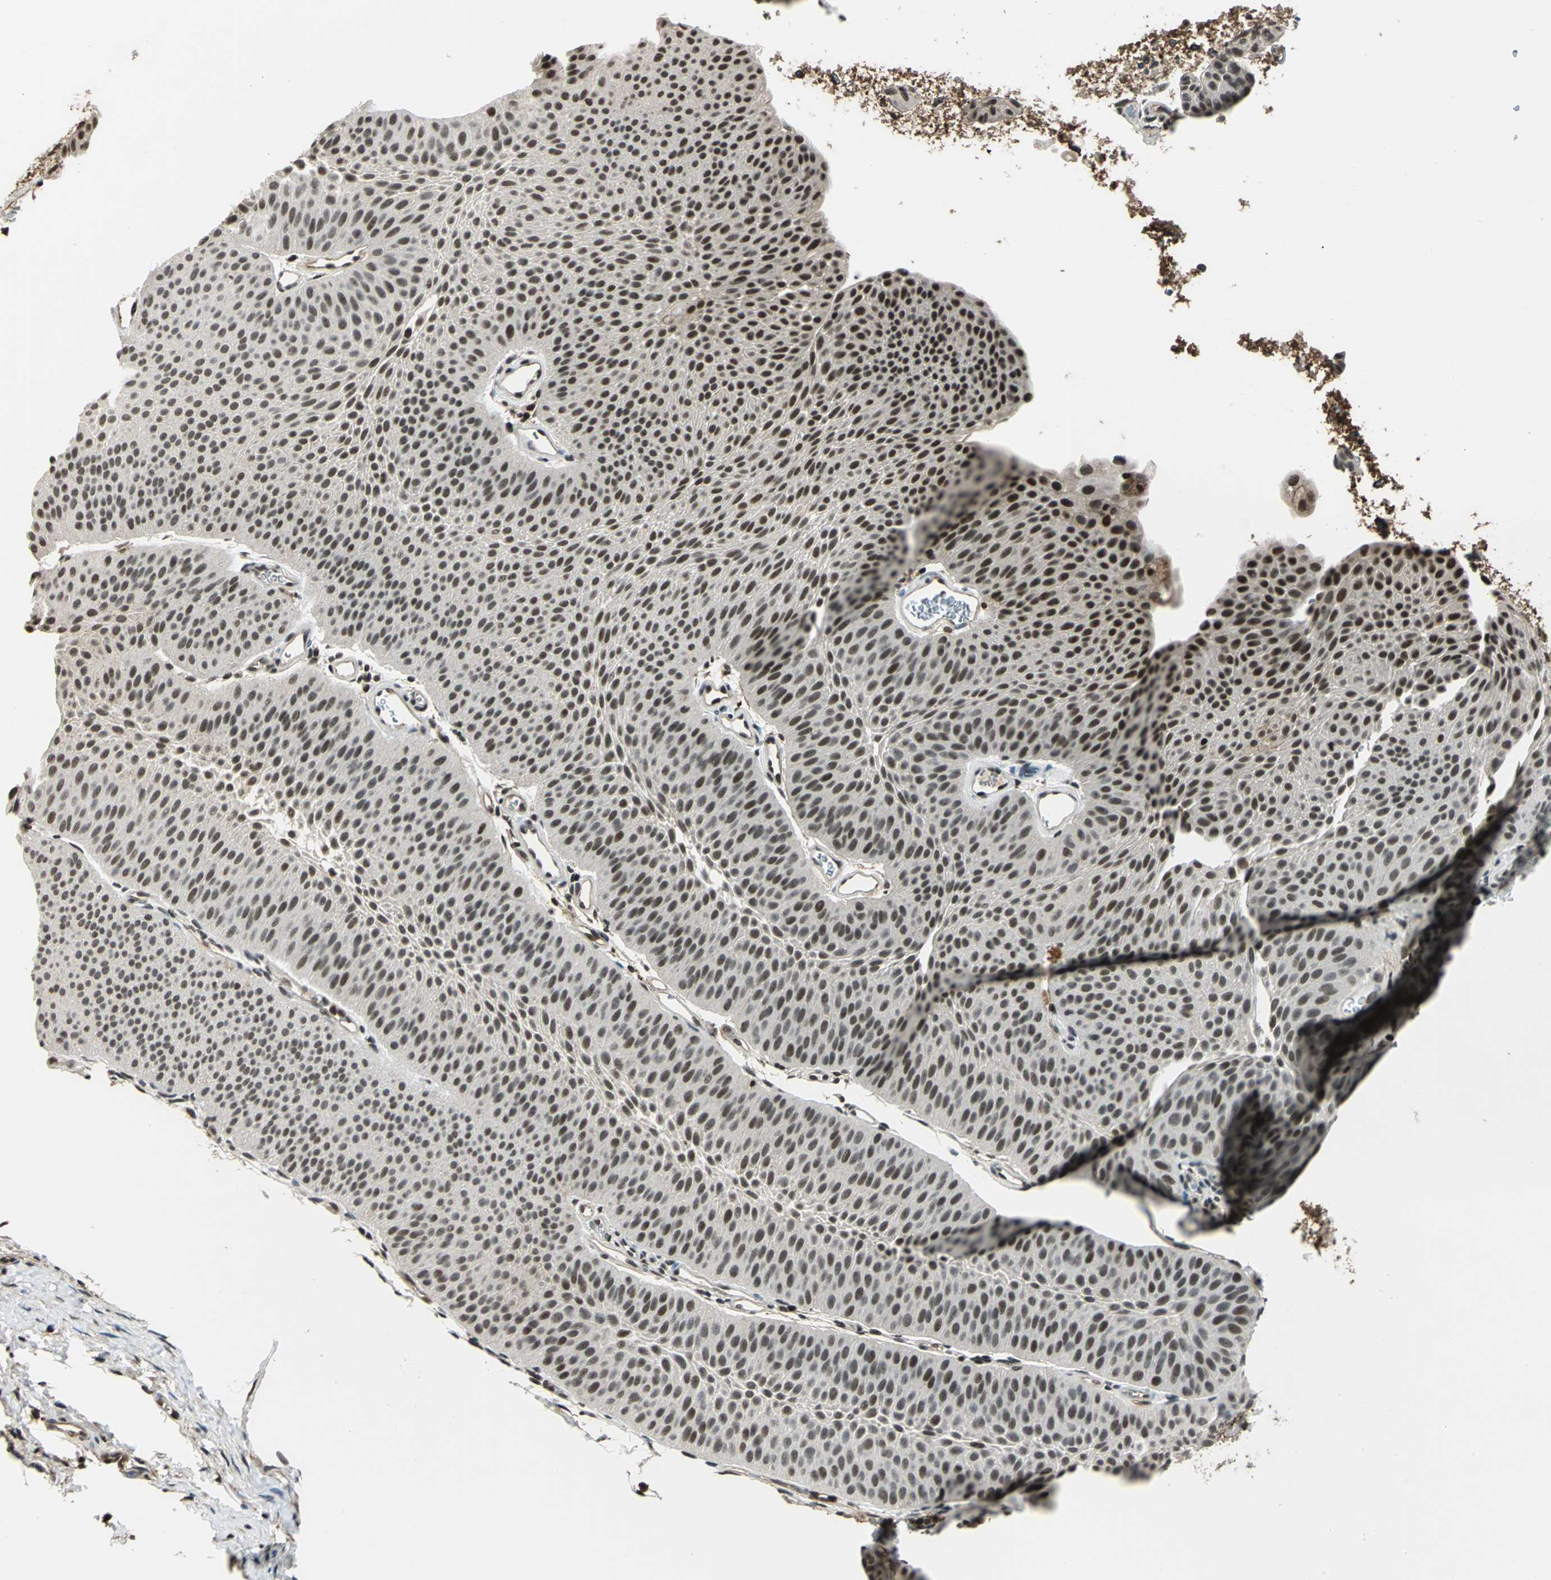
{"staining": {"intensity": "moderate", "quantity": ">75%", "location": "cytoplasmic/membranous"}, "tissue": "urothelial cancer", "cell_type": "Tumor cells", "image_type": "cancer", "snomed": [{"axis": "morphology", "description": "Urothelial carcinoma, Low grade"}, {"axis": "topography", "description": "Urinary bladder"}], "caption": "Immunohistochemistry of human low-grade urothelial carcinoma shows medium levels of moderate cytoplasmic/membranous staining in about >75% of tumor cells.", "gene": "NR2C2", "patient": {"sex": "female", "age": 60}}